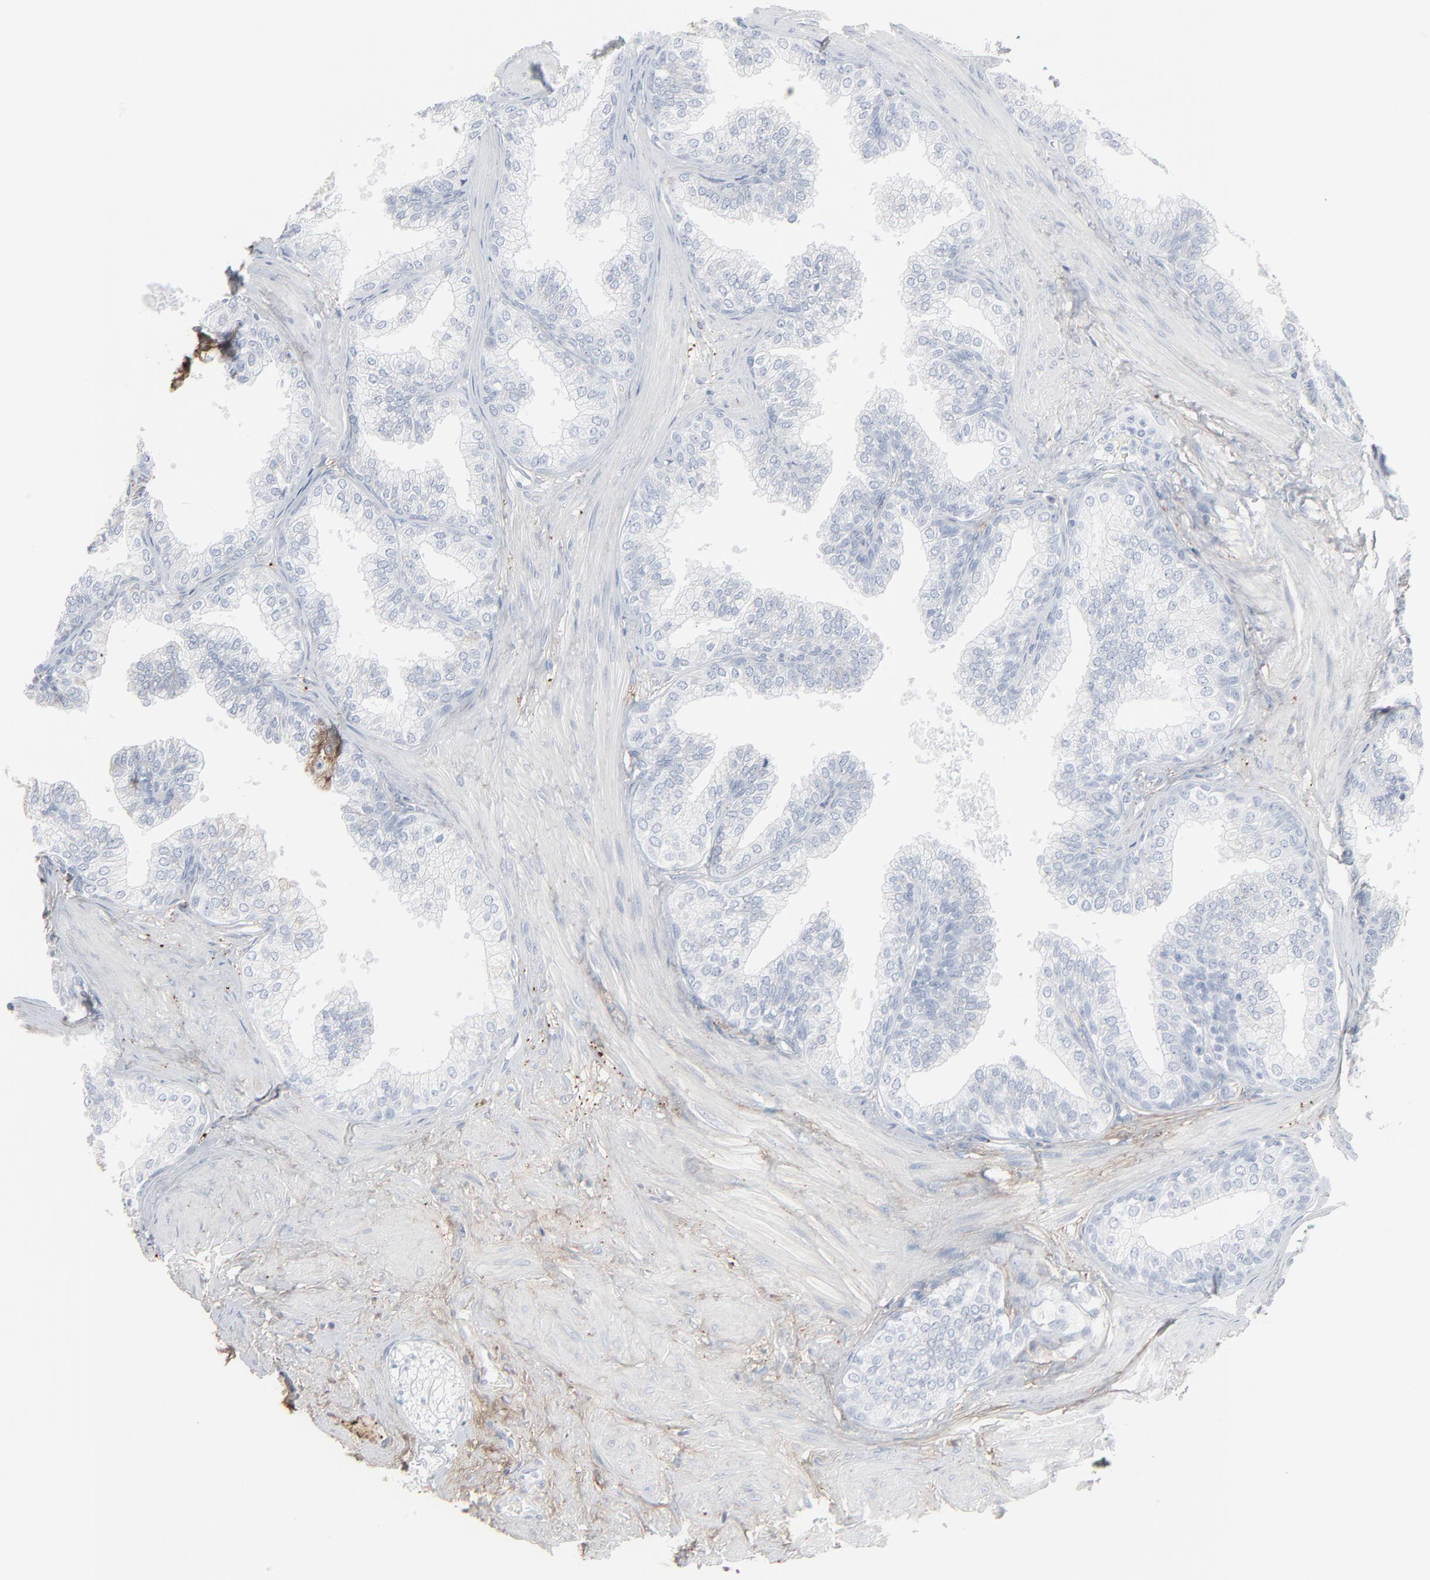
{"staining": {"intensity": "negative", "quantity": "none", "location": "none"}, "tissue": "prostate", "cell_type": "Glandular cells", "image_type": "normal", "snomed": [{"axis": "morphology", "description": "Normal tissue, NOS"}, {"axis": "topography", "description": "Prostate"}], "caption": "Immunohistochemistry (IHC) photomicrograph of normal prostate: human prostate stained with DAB demonstrates no significant protein expression in glandular cells.", "gene": "BGN", "patient": {"sex": "male", "age": 60}}